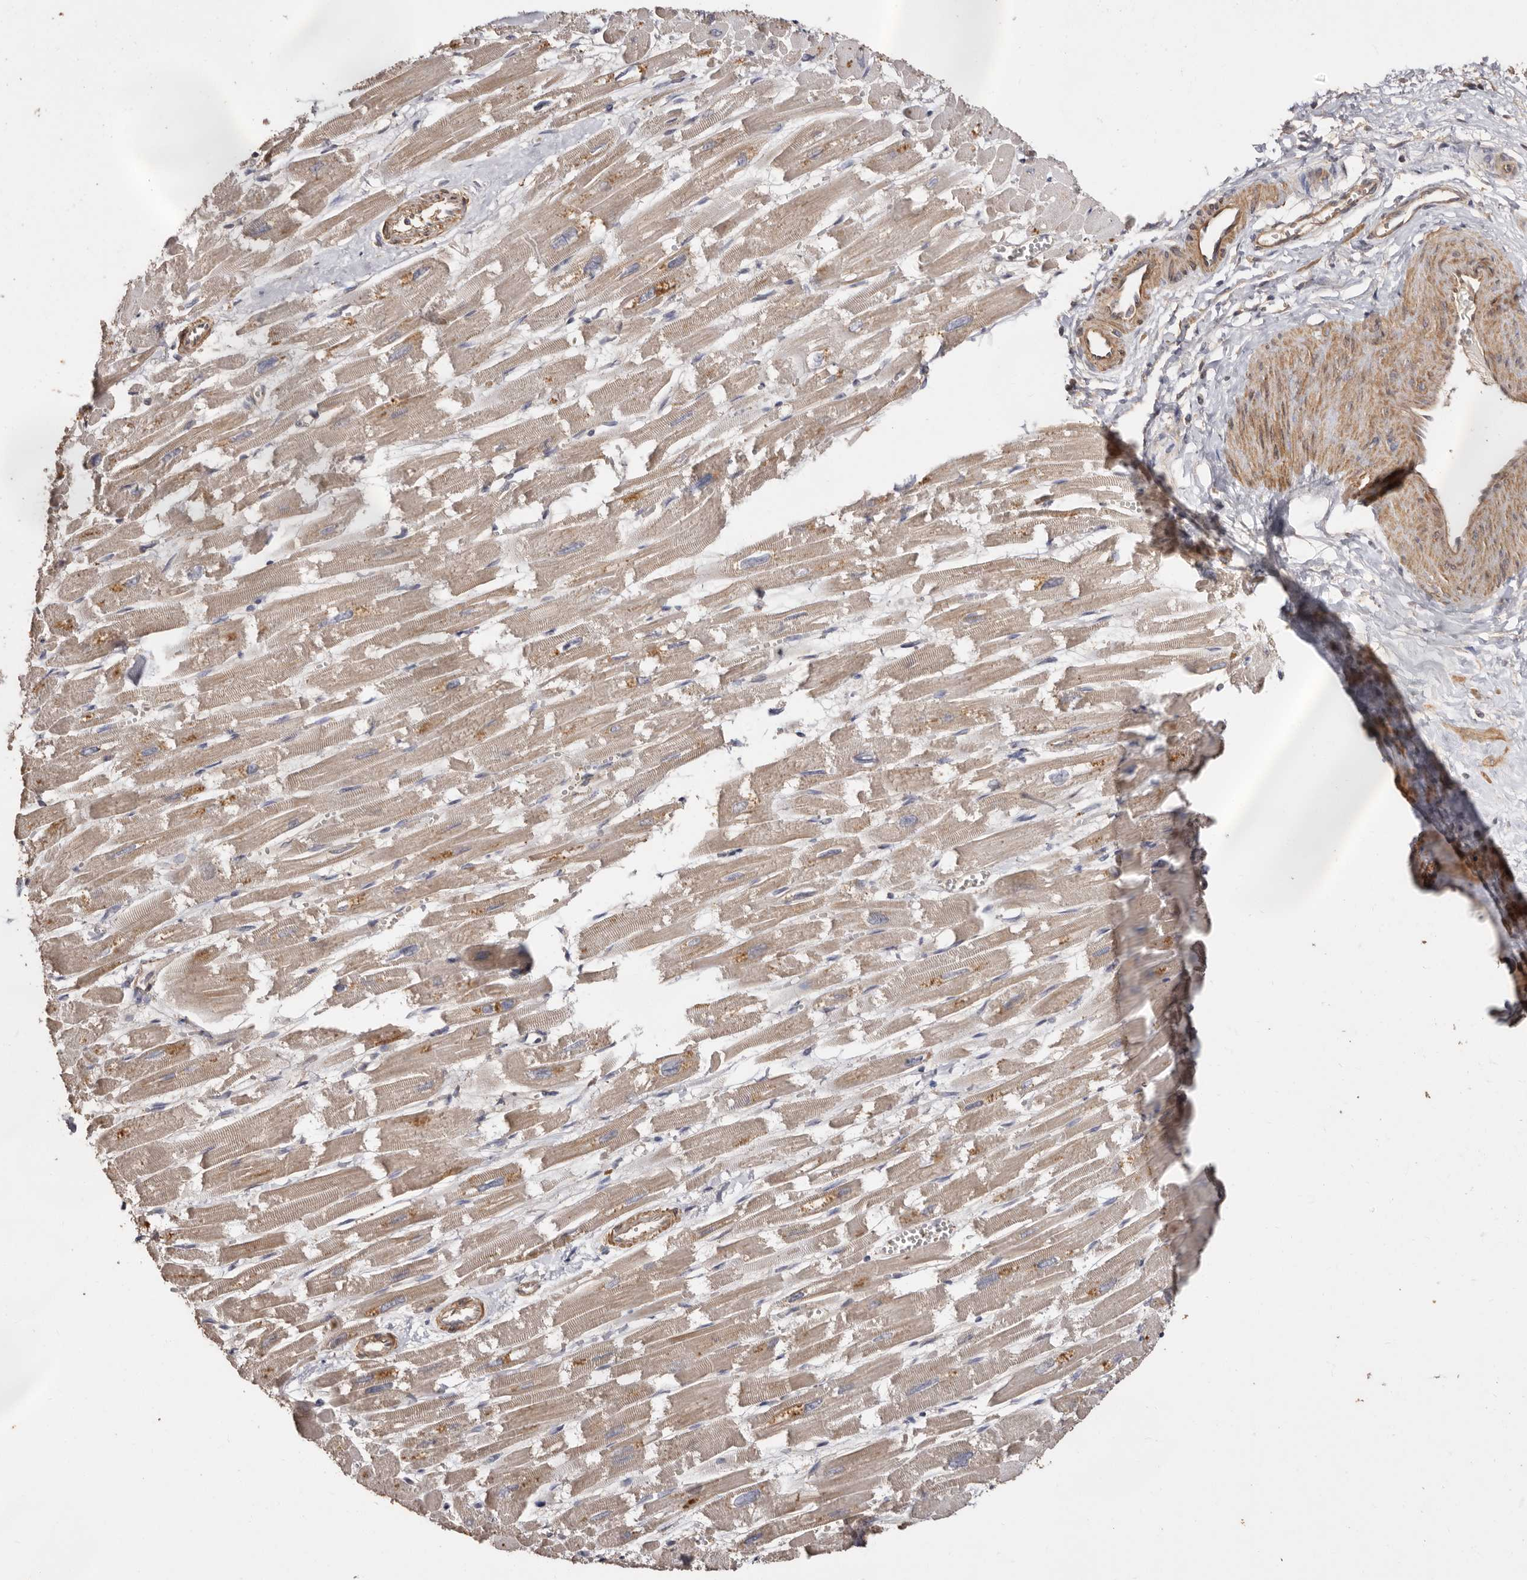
{"staining": {"intensity": "weak", "quantity": ">75%", "location": "cytoplasmic/membranous"}, "tissue": "heart muscle", "cell_type": "Cardiomyocytes", "image_type": "normal", "snomed": [{"axis": "morphology", "description": "Normal tissue, NOS"}, {"axis": "topography", "description": "Heart"}], "caption": "High-power microscopy captured an IHC photomicrograph of normal heart muscle, revealing weak cytoplasmic/membranous expression in approximately >75% of cardiomyocytes.", "gene": "COQ8B", "patient": {"sex": "male", "age": 54}}